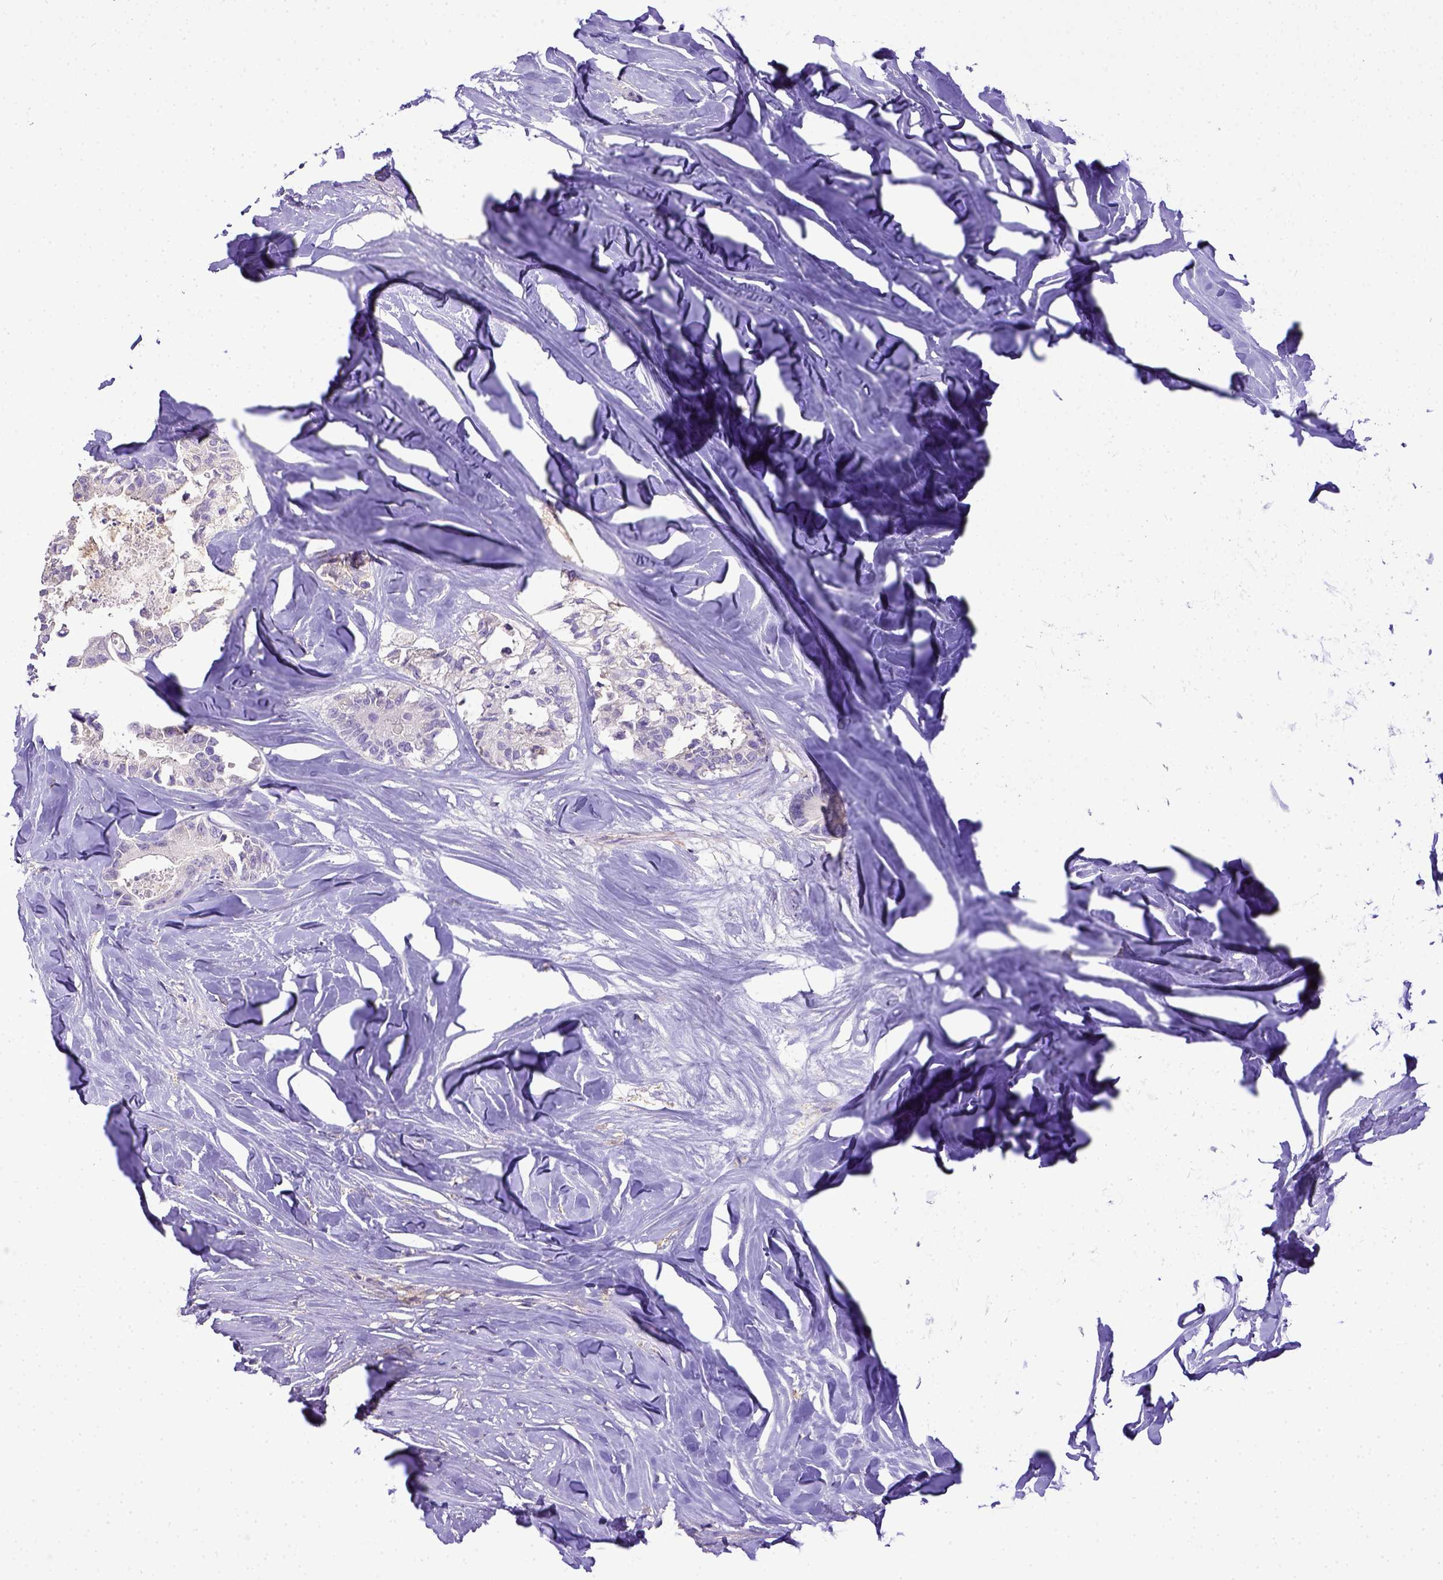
{"staining": {"intensity": "negative", "quantity": "none", "location": "none"}, "tissue": "colorectal cancer", "cell_type": "Tumor cells", "image_type": "cancer", "snomed": [{"axis": "morphology", "description": "Adenocarcinoma, NOS"}, {"axis": "topography", "description": "Colon"}, {"axis": "topography", "description": "Rectum"}], "caption": "IHC image of neoplastic tissue: human colorectal adenocarcinoma stained with DAB (3,3'-diaminobenzidine) reveals no significant protein positivity in tumor cells.", "gene": "CD40", "patient": {"sex": "male", "age": 57}}